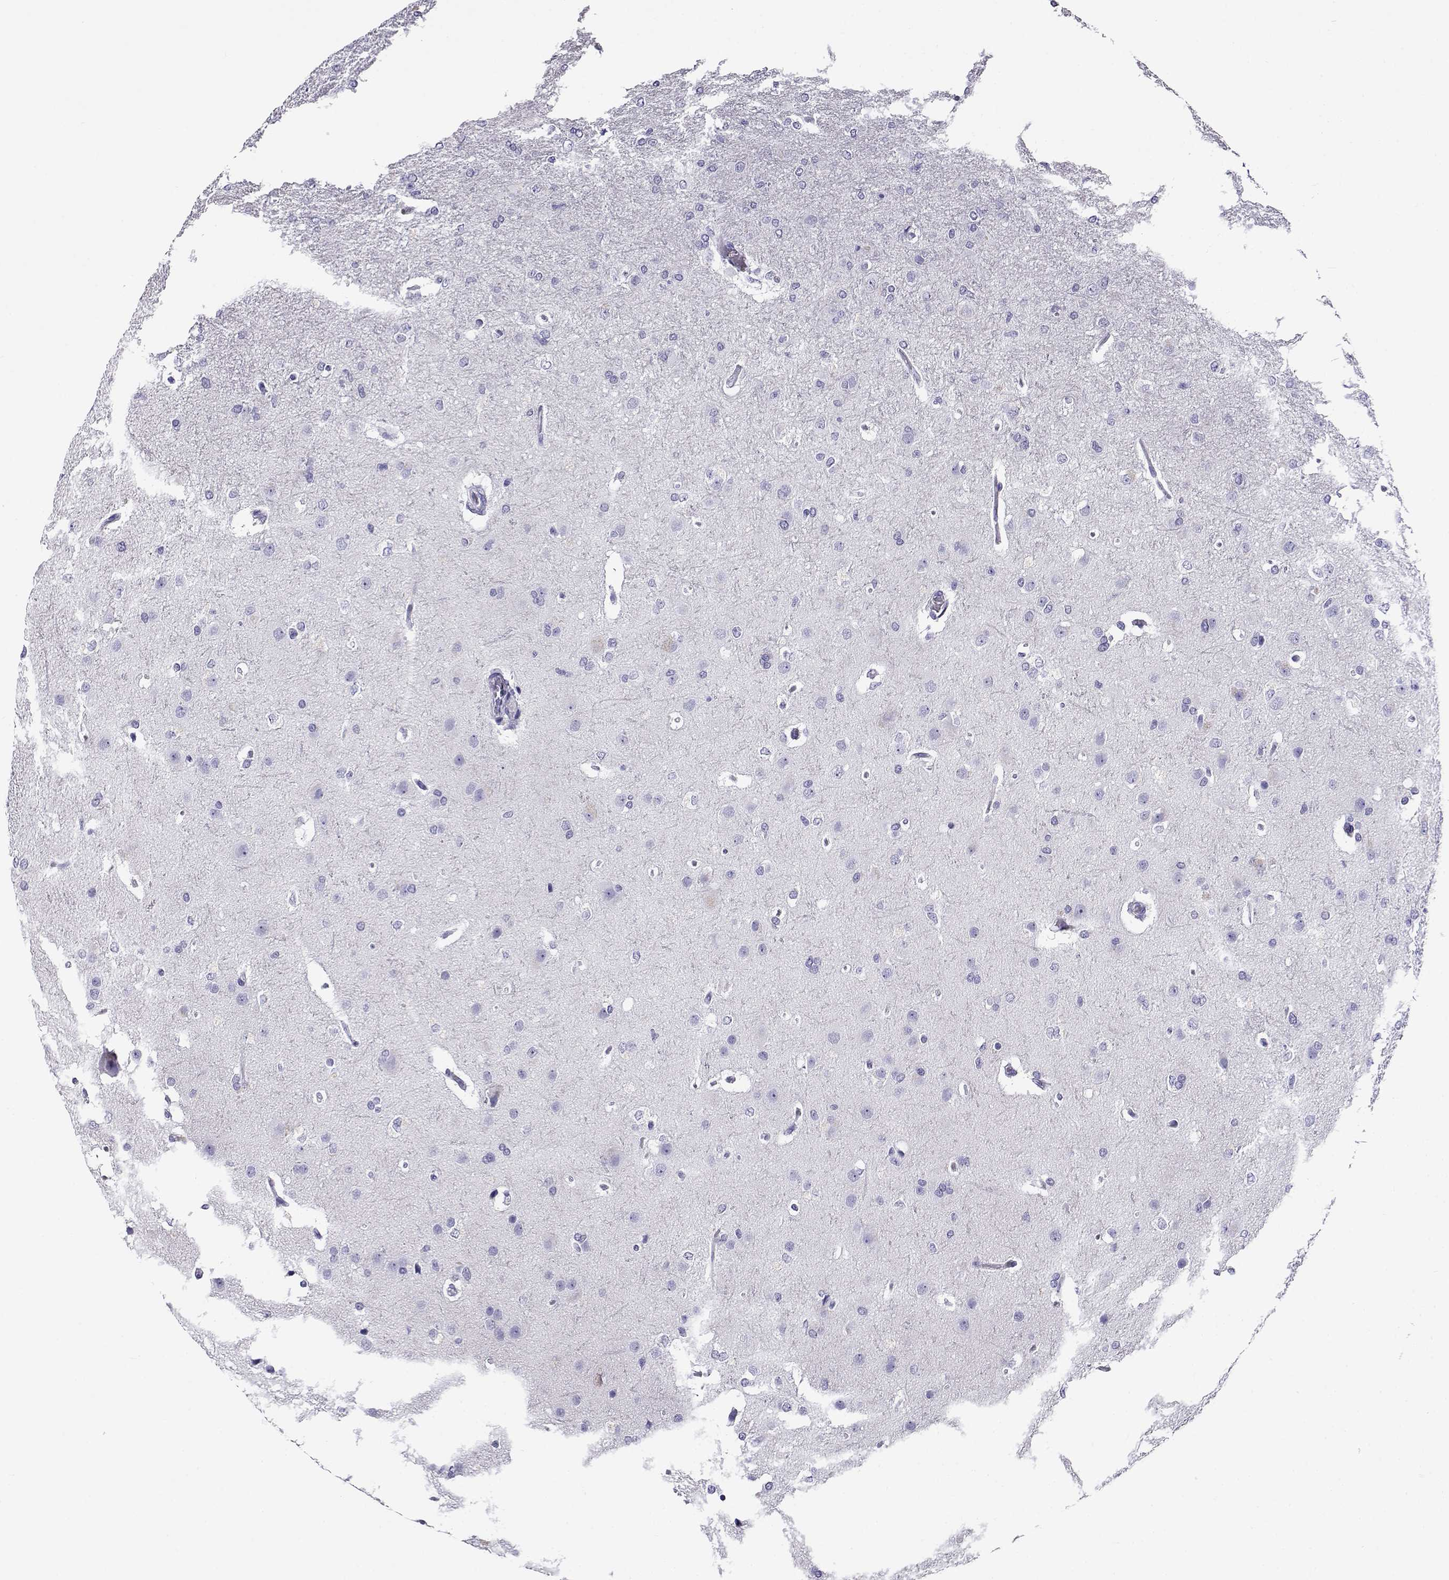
{"staining": {"intensity": "negative", "quantity": "none", "location": "none"}, "tissue": "glioma", "cell_type": "Tumor cells", "image_type": "cancer", "snomed": [{"axis": "morphology", "description": "Glioma, malignant, High grade"}, {"axis": "topography", "description": "Brain"}], "caption": "The IHC micrograph has no significant staining in tumor cells of high-grade glioma (malignant) tissue. (Stains: DAB immunohistochemistry (IHC) with hematoxylin counter stain, Microscopy: brightfield microscopy at high magnification).", "gene": "RHOXF2", "patient": {"sex": "male", "age": 68}}